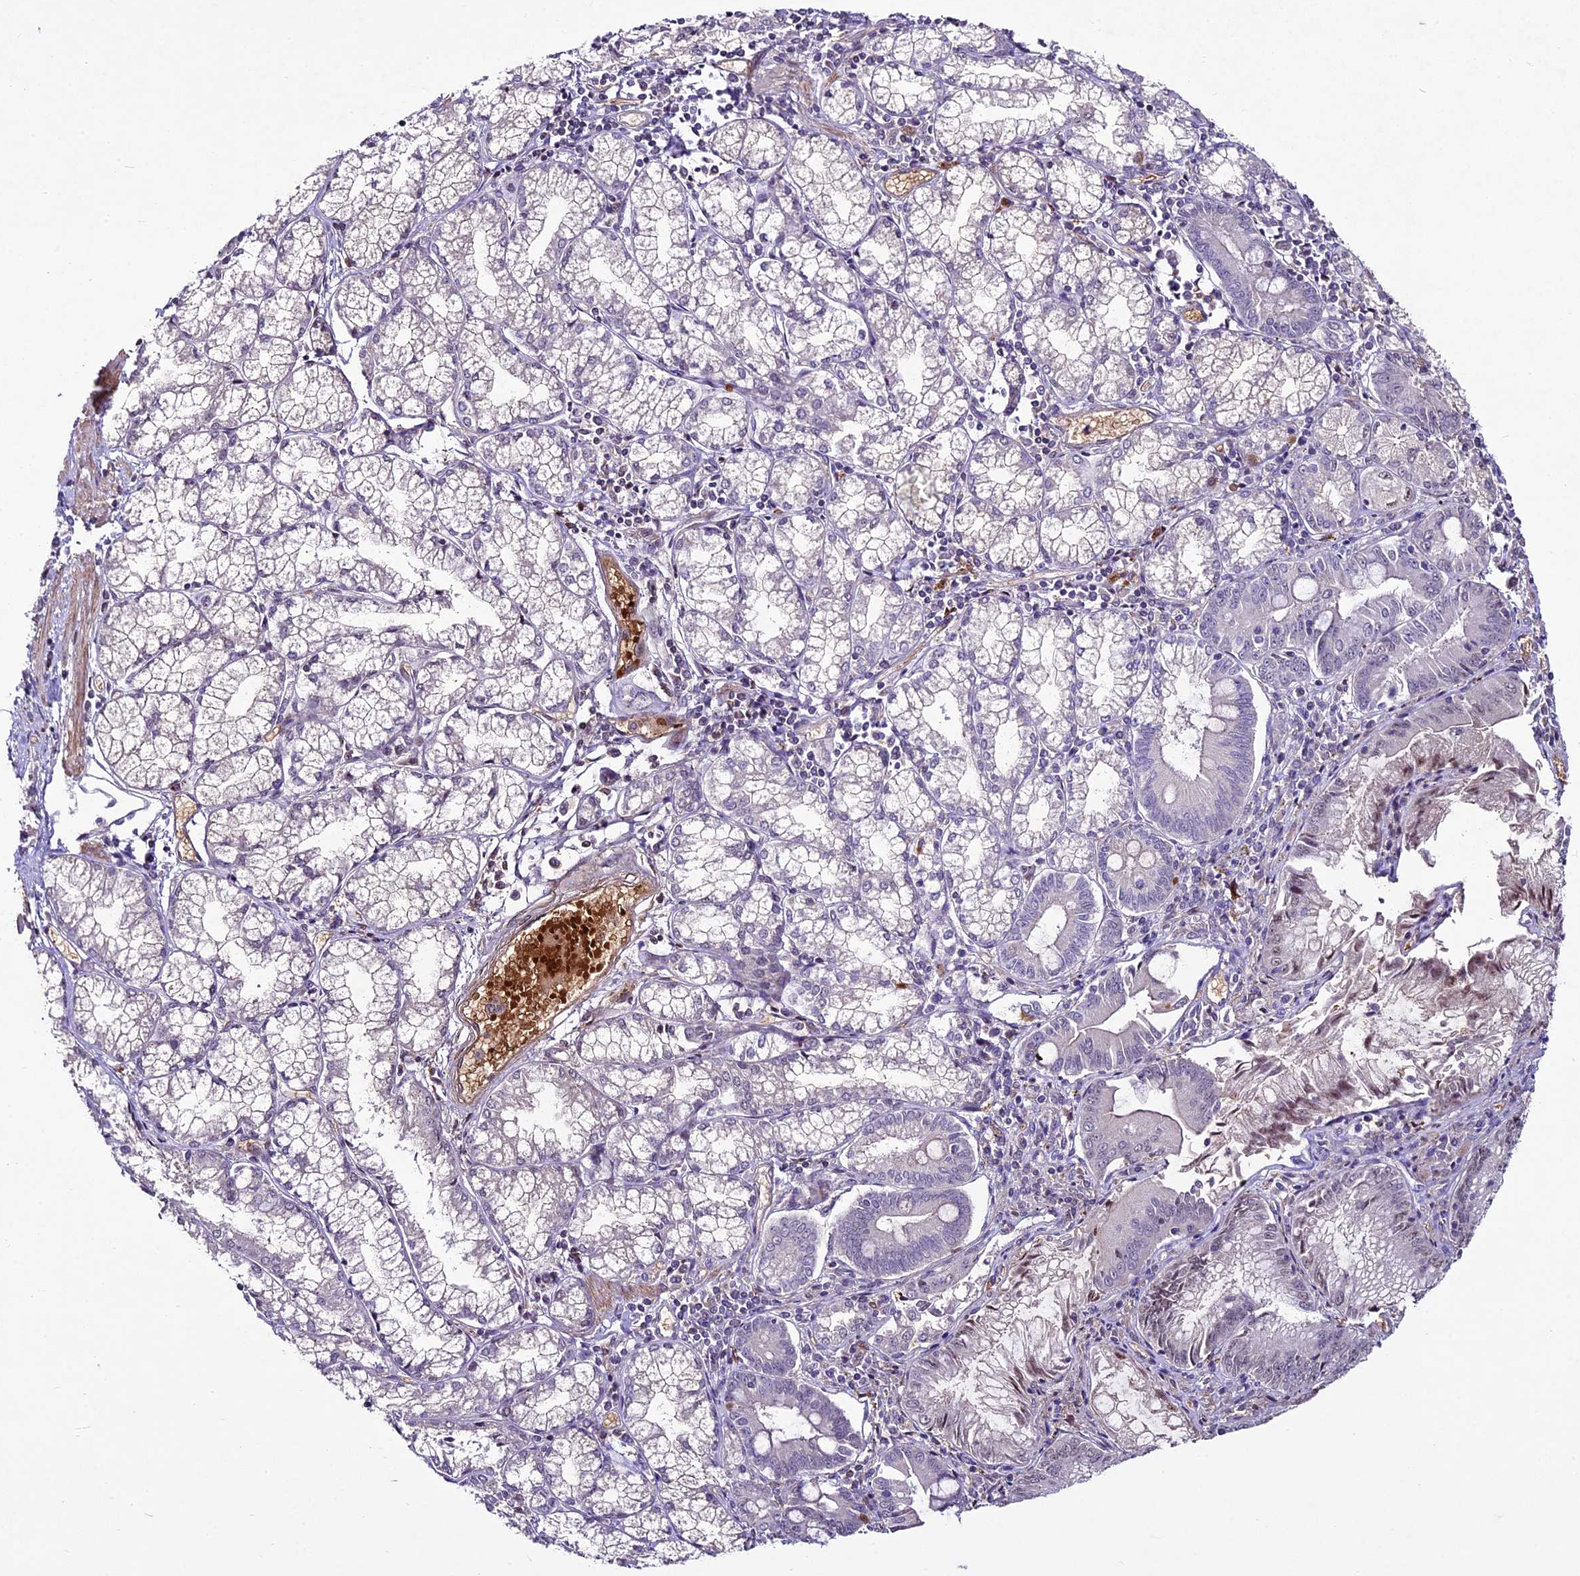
{"staining": {"intensity": "negative", "quantity": "none", "location": "none"}, "tissue": "pancreatic cancer", "cell_type": "Tumor cells", "image_type": "cancer", "snomed": [{"axis": "morphology", "description": "Adenocarcinoma, NOS"}, {"axis": "topography", "description": "Pancreas"}], "caption": "Tumor cells show no significant protein staining in adenocarcinoma (pancreatic). (Immunohistochemistry, brightfield microscopy, high magnification).", "gene": "SUSD3", "patient": {"sex": "female", "age": 50}}